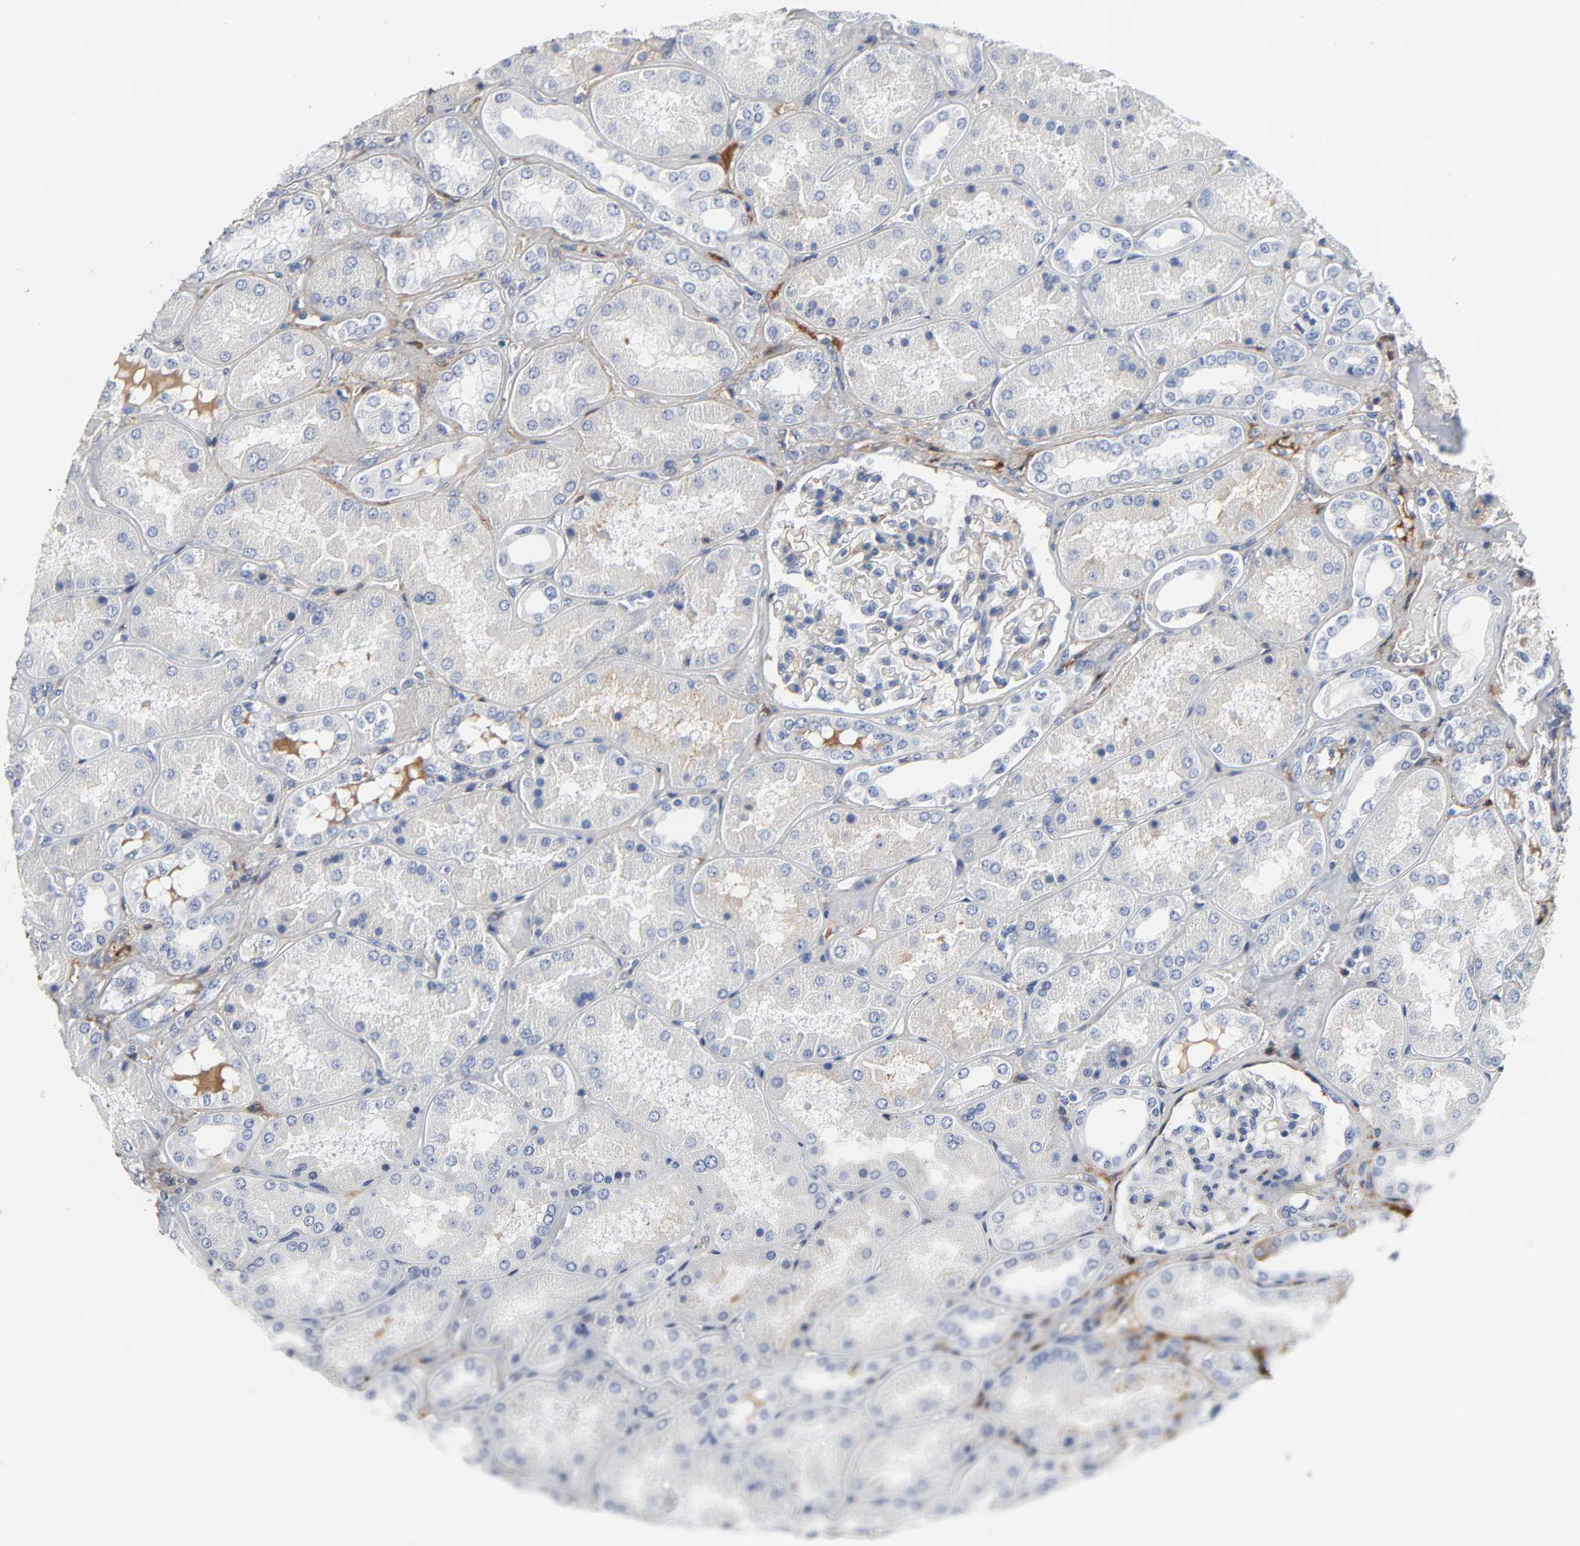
{"staining": {"intensity": "moderate", "quantity": "<25%", "location": "cytoplasmic/membranous"}, "tissue": "kidney", "cell_type": "Cells in glomeruli", "image_type": "normal", "snomed": [{"axis": "morphology", "description": "Normal tissue, NOS"}, {"axis": "topography", "description": "Kidney"}], "caption": "Immunohistochemistry (IHC) staining of unremarkable kidney, which exhibits low levels of moderate cytoplasmic/membranous expression in about <25% of cells in glomeruli indicating moderate cytoplasmic/membranous protein expression. The staining was performed using DAB (brown) for protein detection and nuclei were counterstained in hematoxylin (blue).", "gene": "FBLN1", "patient": {"sex": "female", "age": 56}}